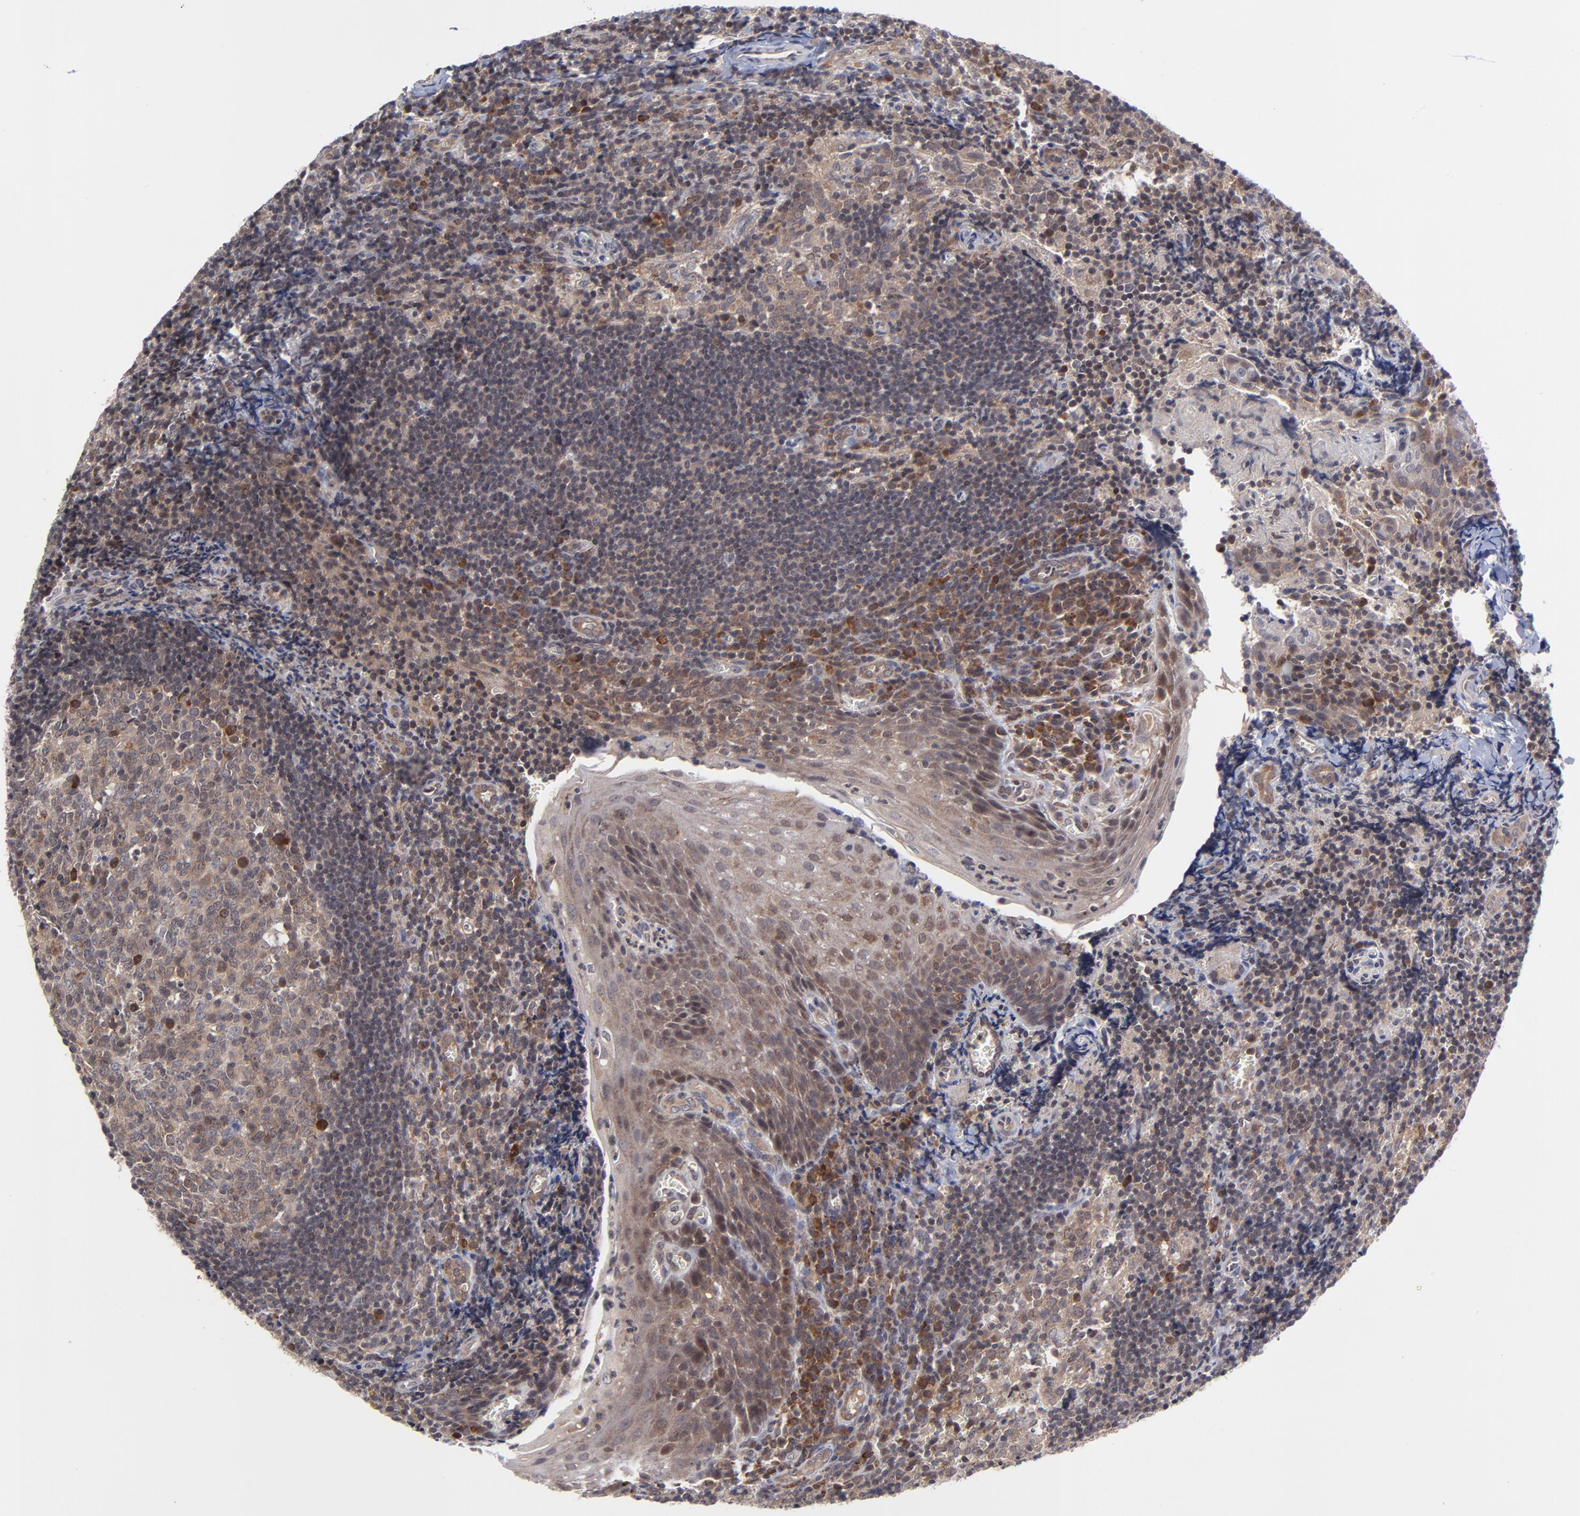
{"staining": {"intensity": "moderate", "quantity": "25%-75%", "location": "cytoplasmic/membranous"}, "tissue": "tonsil", "cell_type": "Germinal center cells", "image_type": "normal", "snomed": [{"axis": "morphology", "description": "Normal tissue, NOS"}, {"axis": "topography", "description": "Tonsil"}], "caption": "DAB (3,3'-diaminobenzidine) immunohistochemical staining of unremarkable tonsil reveals moderate cytoplasmic/membranous protein expression in about 25%-75% of germinal center cells. The staining was performed using DAB to visualize the protein expression in brown, while the nuclei were stained in blue with hematoxylin (Magnification: 20x).", "gene": "UBE2L6", "patient": {"sex": "male", "age": 20}}